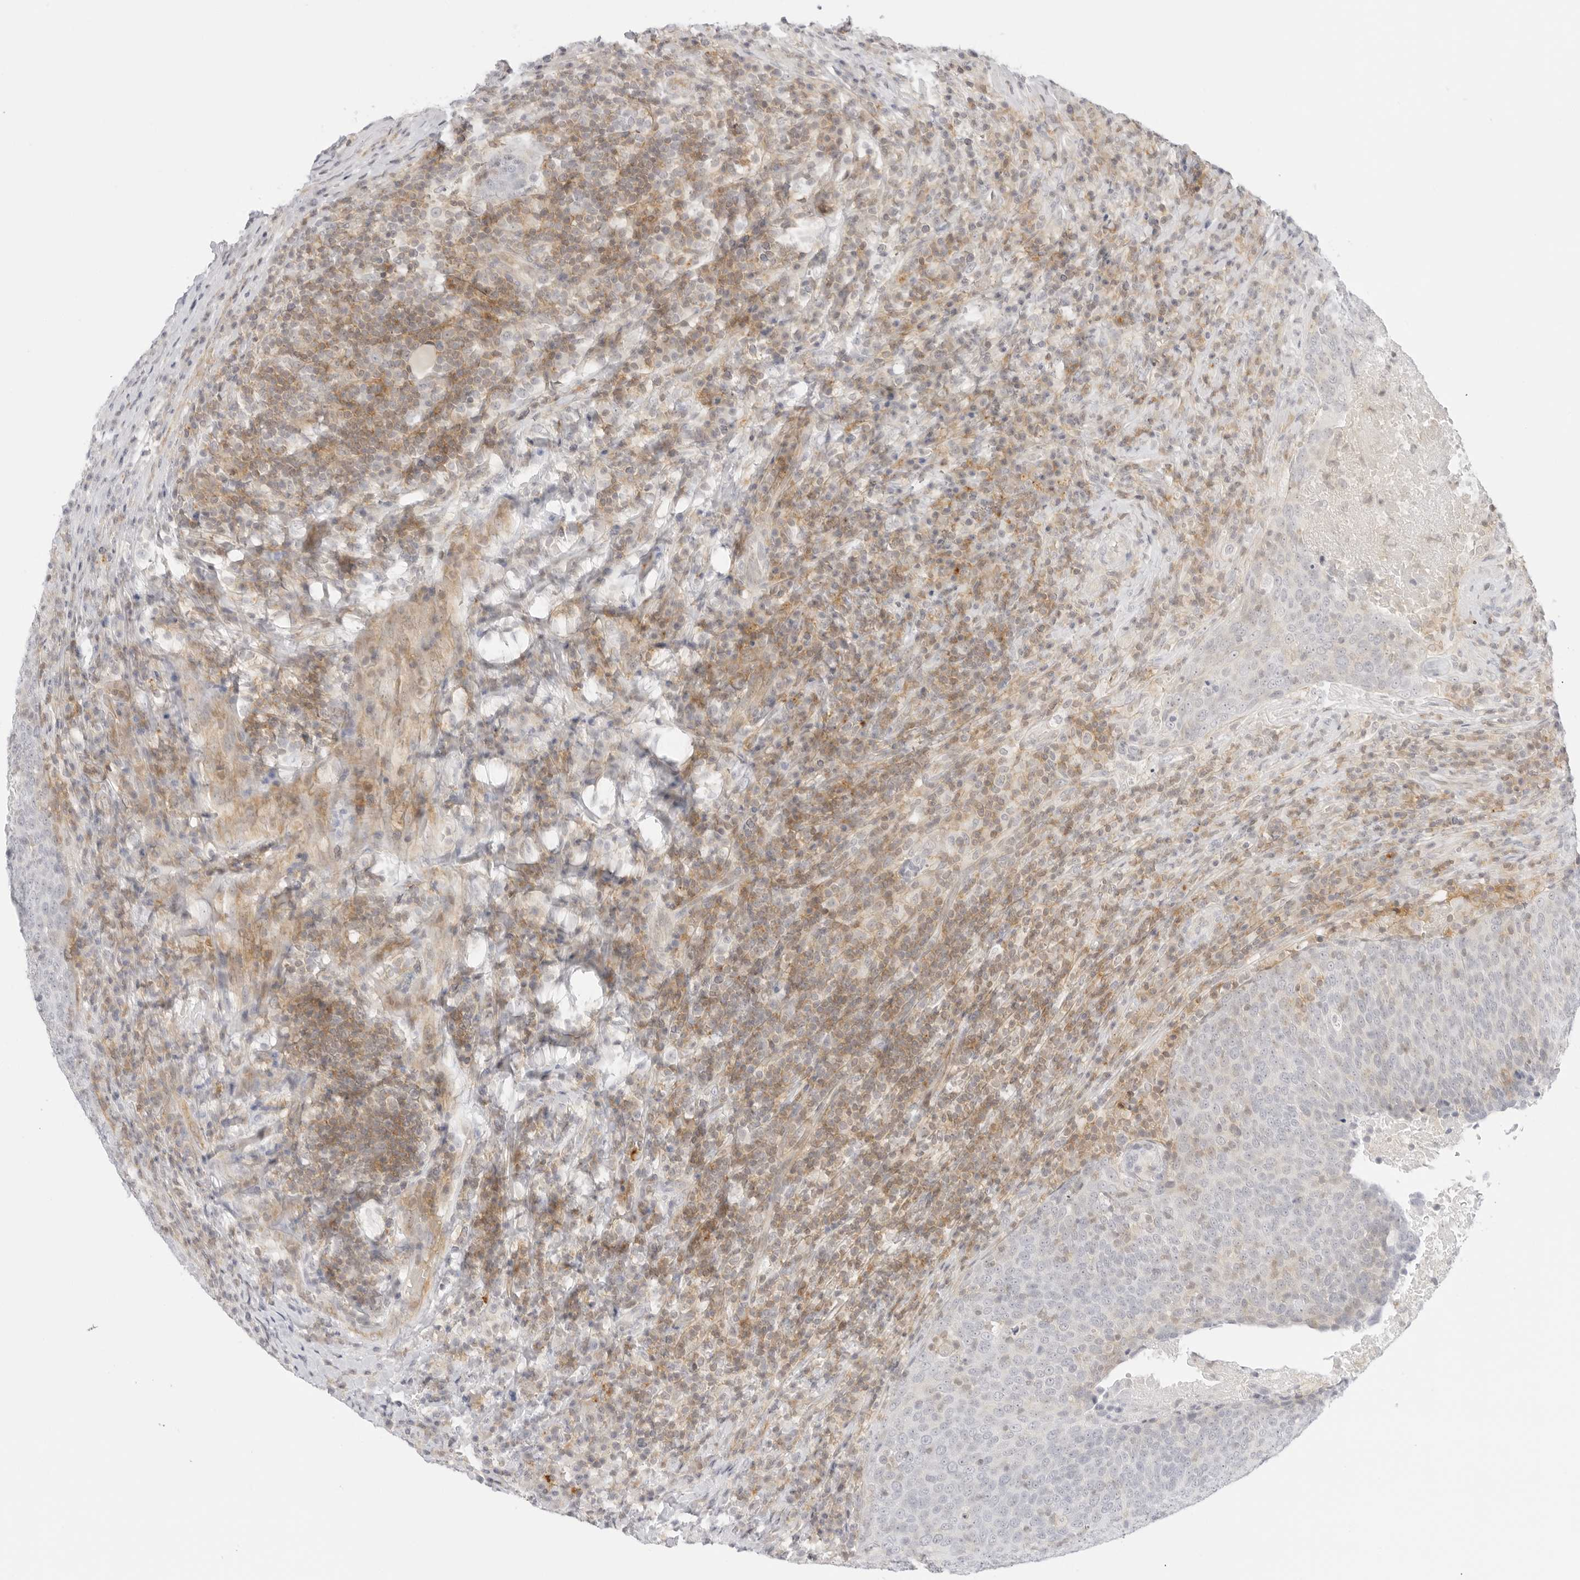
{"staining": {"intensity": "negative", "quantity": "none", "location": "none"}, "tissue": "head and neck cancer", "cell_type": "Tumor cells", "image_type": "cancer", "snomed": [{"axis": "morphology", "description": "Squamous cell carcinoma, NOS"}, {"axis": "morphology", "description": "Squamous cell carcinoma, metastatic, NOS"}, {"axis": "topography", "description": "Lymph node"}, {"axis": "topography", "description": "Head-Neck"}], "caption": "Human head and neck cancer stained for a protein using IHC exhibits no staining in tumor cells.", "gene": "TNFRSF14", "patient": {"sex": "male", "age": 62}}